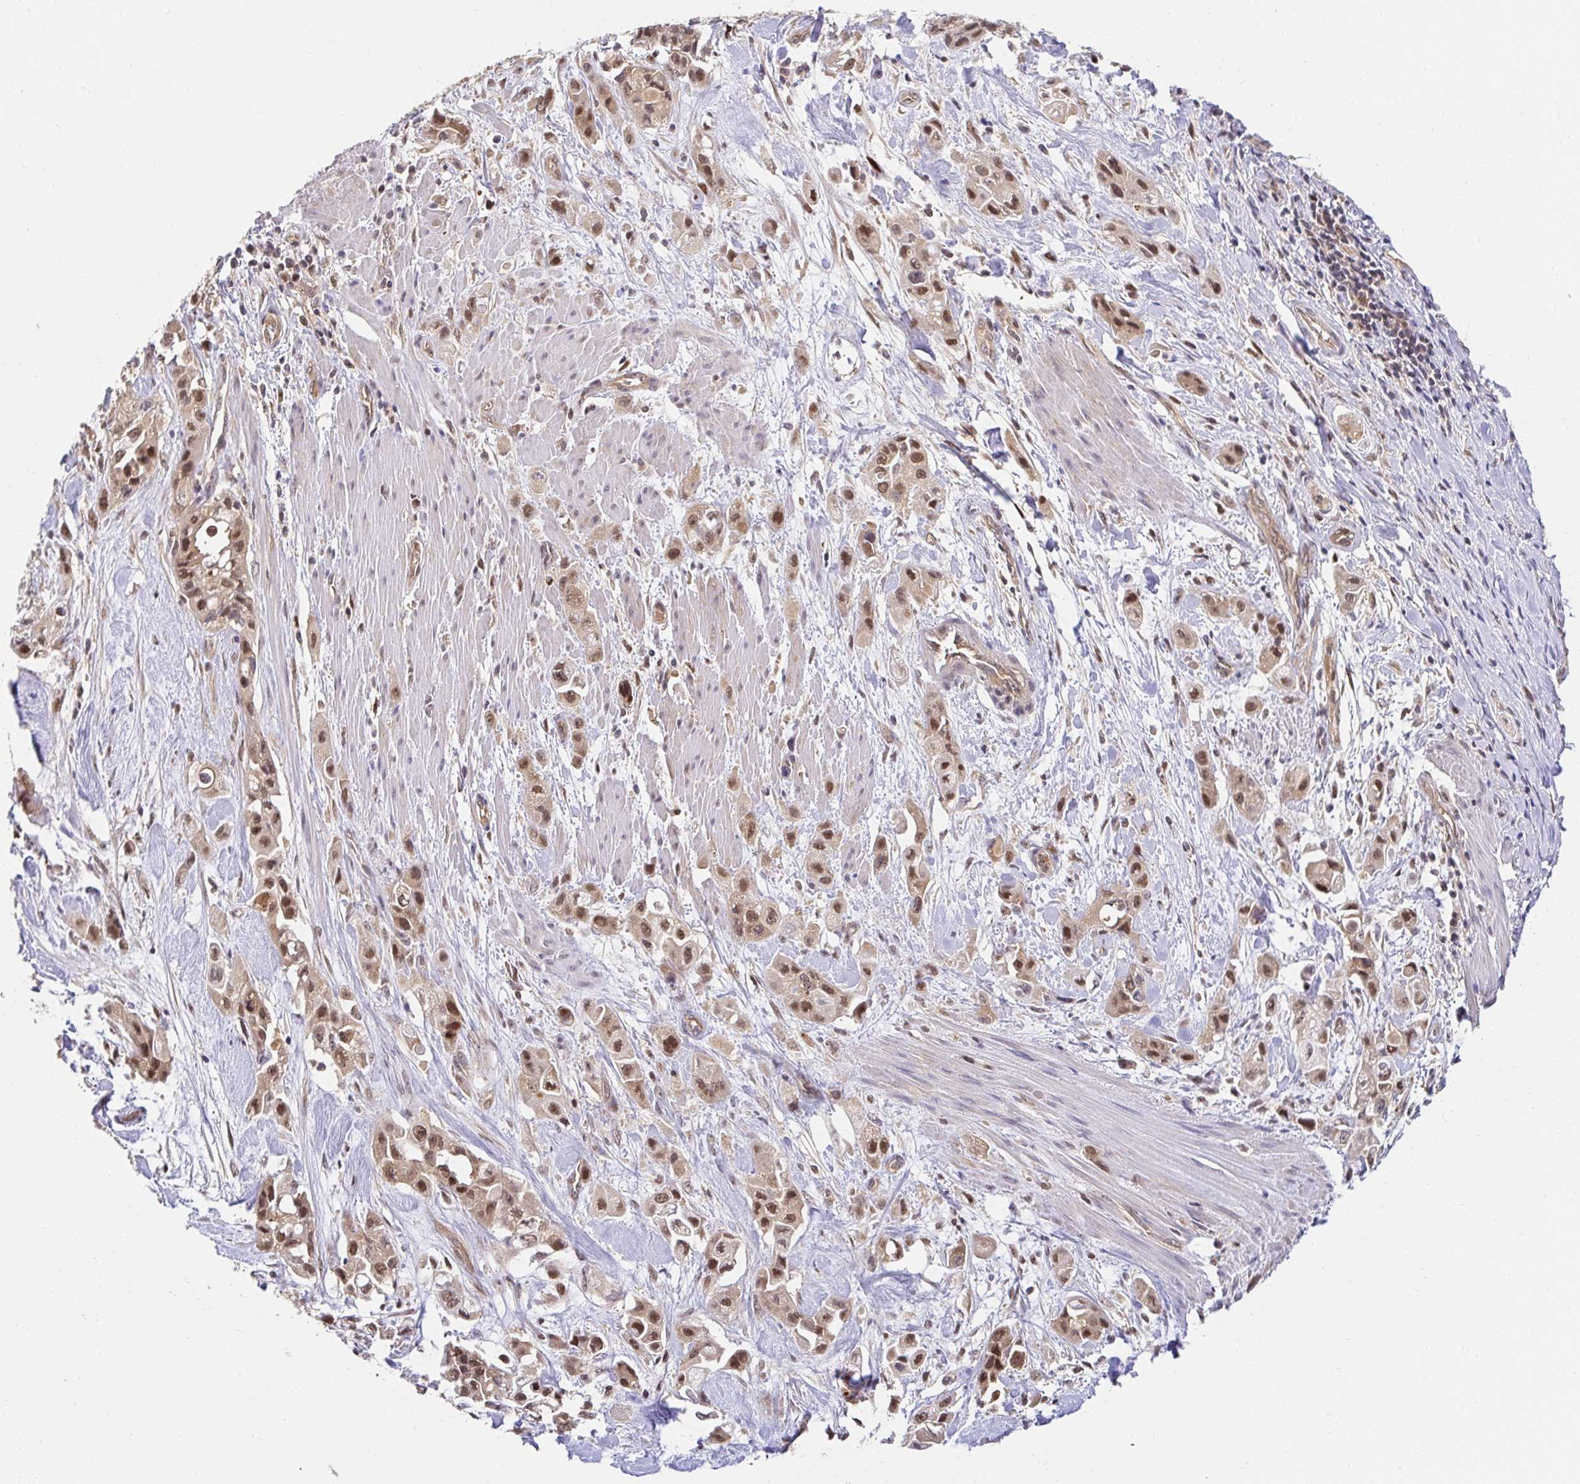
{"staining": {"intensity": "moderate", "quantity": ">75%", "location": "cytoplasmic/membranous,nuclear"}, "tissue": "pancreatic cancer", "cell_type": "Tumor cells", "image_type": "cancer", "snomed": [{"axis": "morphology", "description": "Adenocarcinoma, NOS"}, {"axis": "topography", "description": "Pancreas"}], "caption": "DAB immunohistochemical staining of human adenocarcinoma (pancreatic) reveals moderate cytoplasmic/membranous and nuclear protein staining in approximately >75% of tumor cells. The staining was performed using DAB (3,3'-diaminobenzidine) to visualize the protein expression in brown, while the nuclei were stained in blue with hematoxylin (Magnification: 20x).", "gene": "PSMA4", "patient": {"sex": "female", "age": 66}}